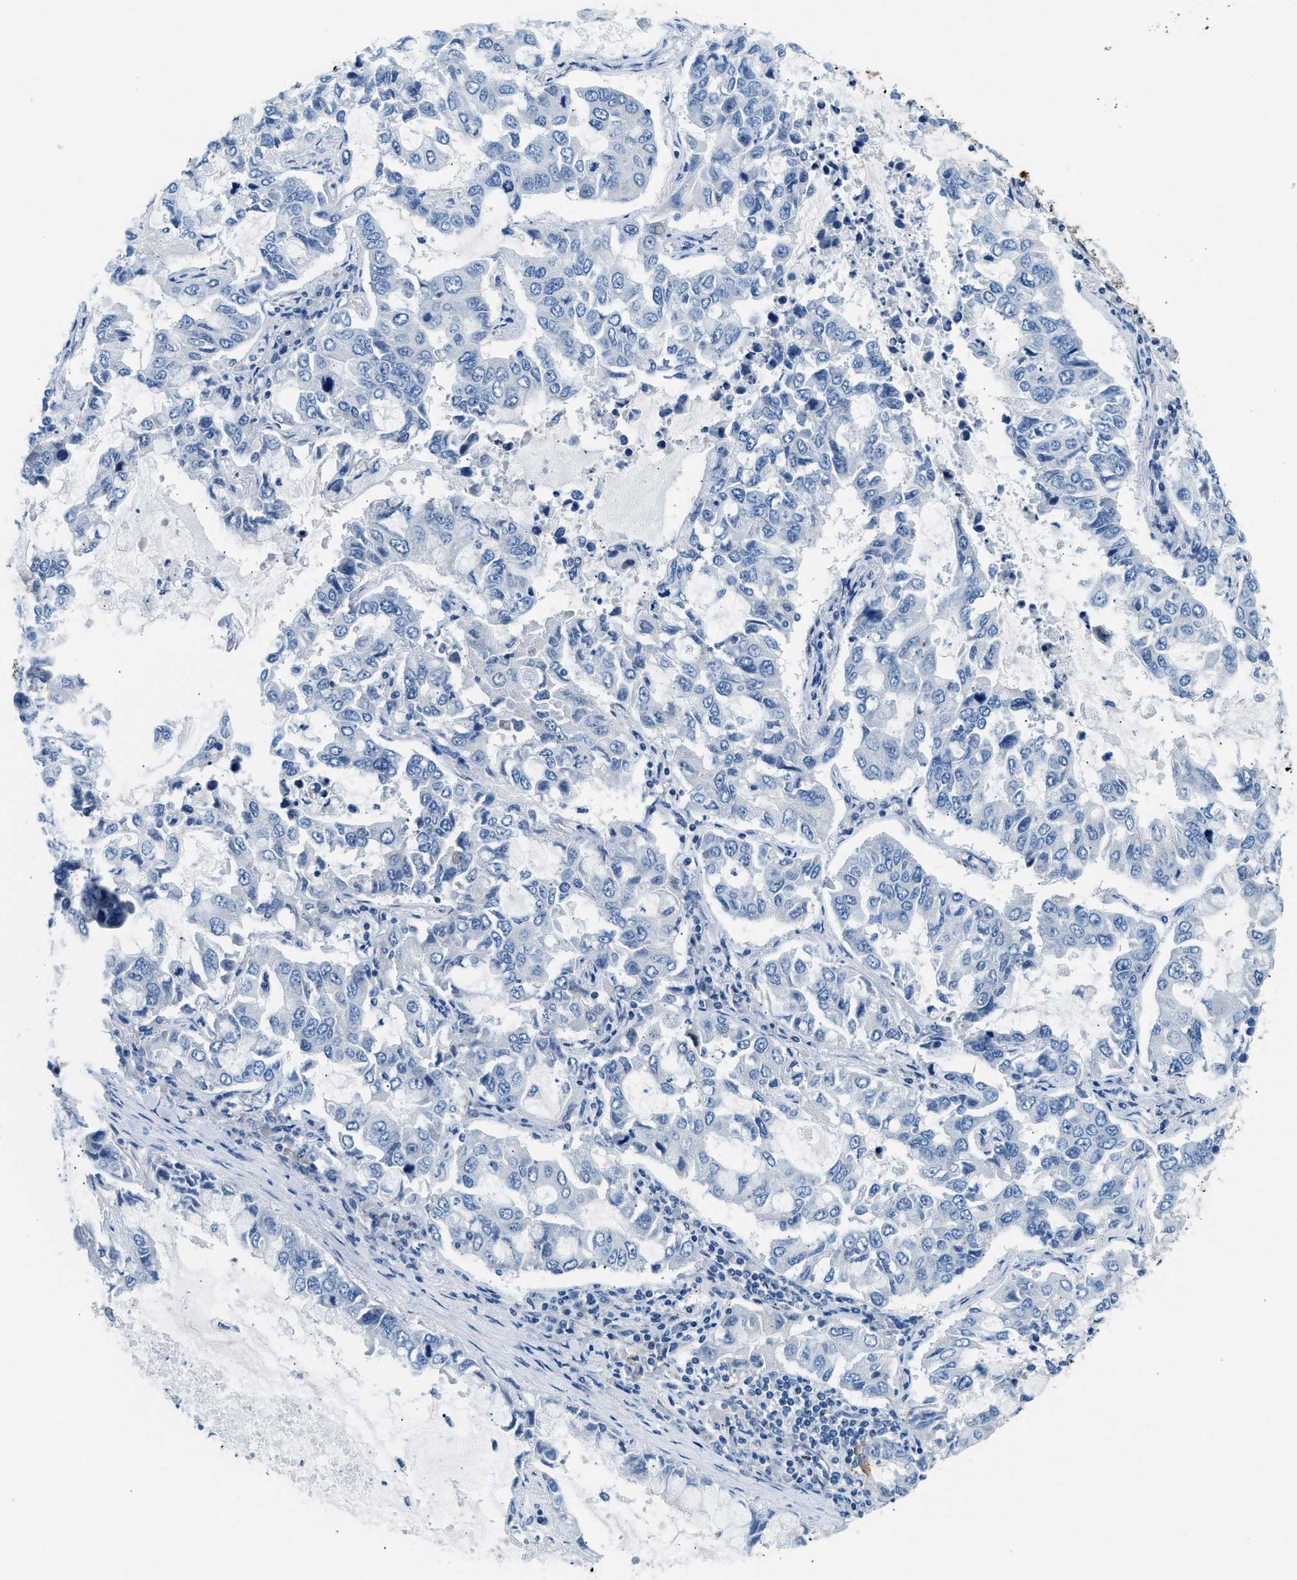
{"staining": {"intensity": "negative", "quantity": "none", "location": "none"}, "tissue": "lung cancer", "cell_type": "Tumor cells", "image_type": "cancer", "snomed": [{"axis": "morphology", "description": "Adenocarcinoma, NOS"}, {"axis": "topography", "description": "Lung"}], "caption": "Histopathology image shows no significant protein positivity in tumor cells of lung adenocarcinoma.", "gene": "CLDN18", "patient": {"sex": "male", "age": 64}}